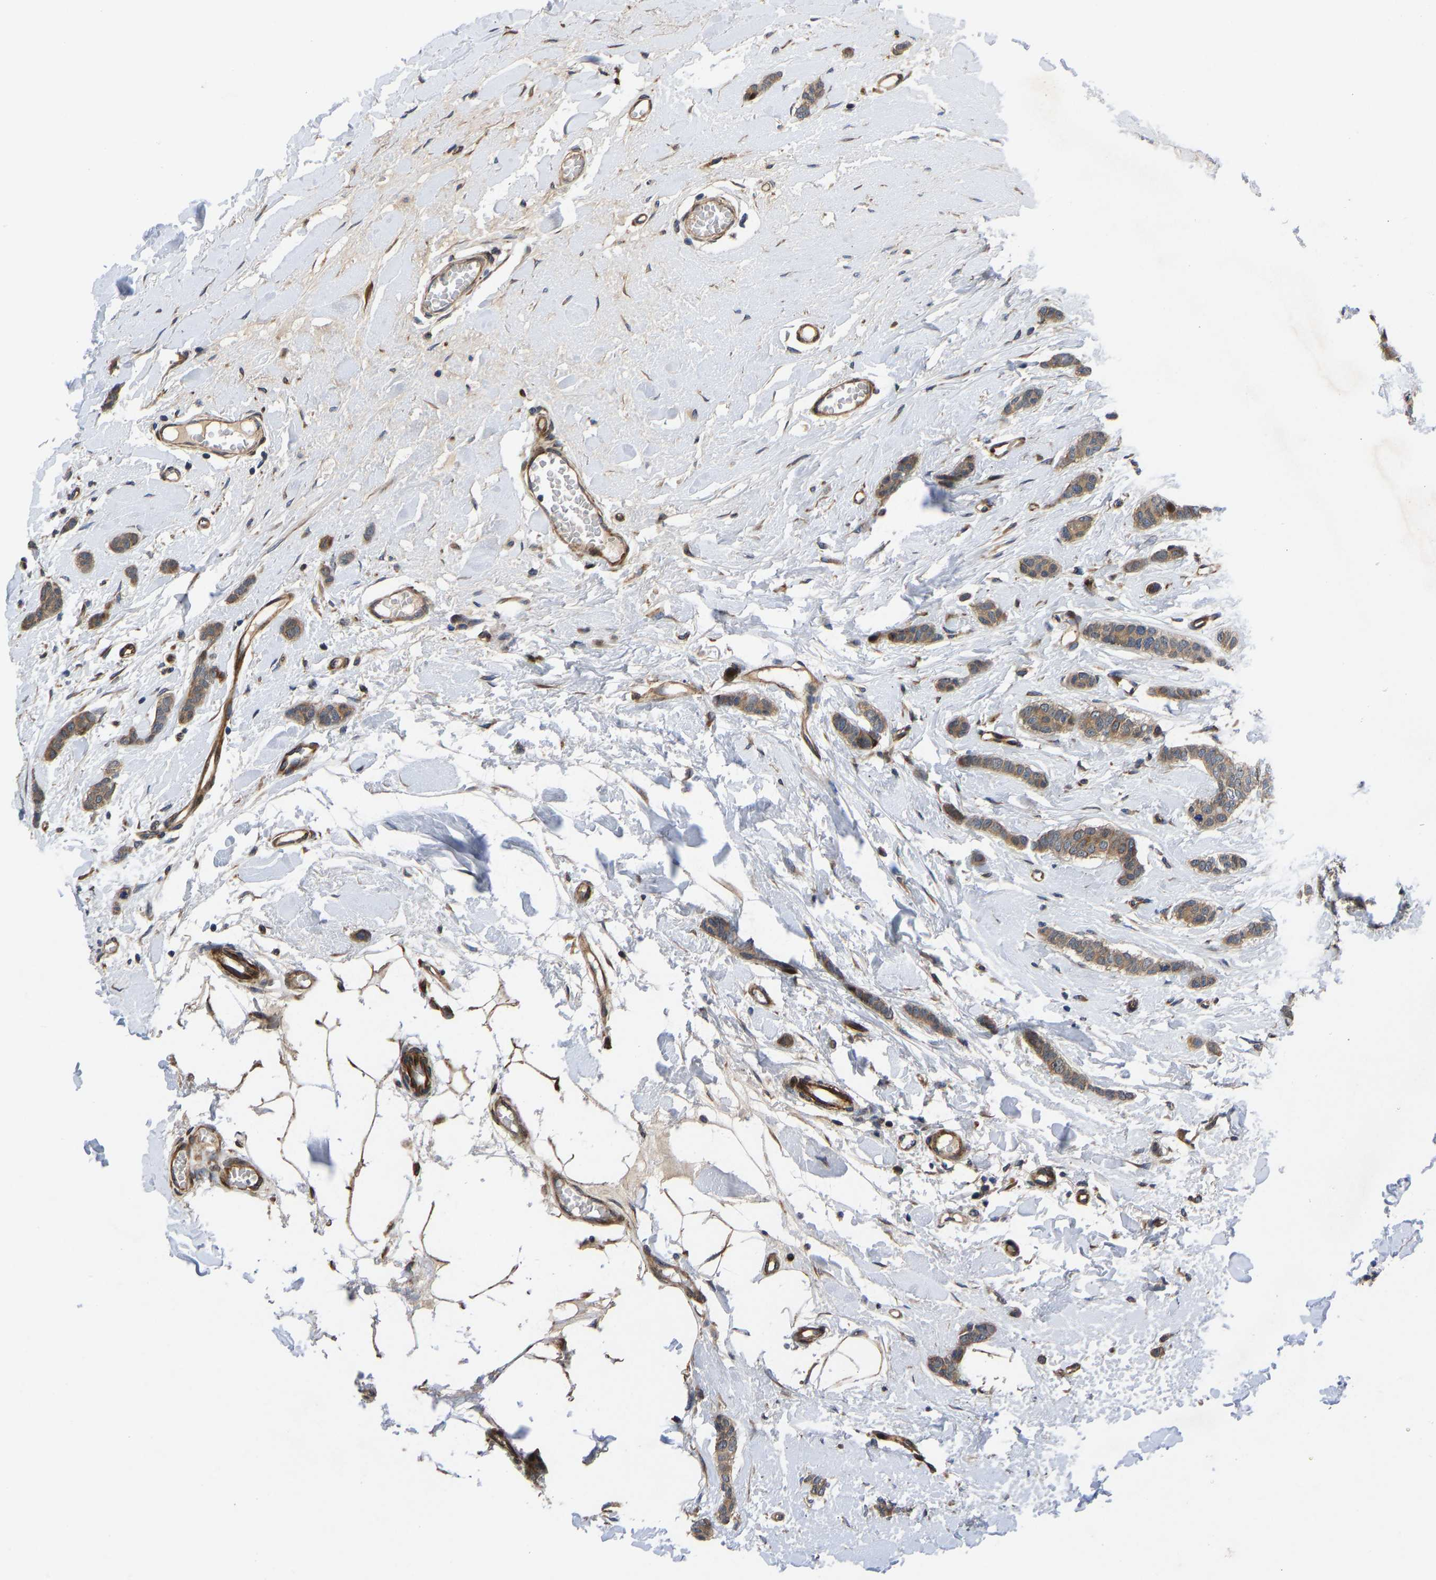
{"staining": {"intensity": "moderate", "quantity": ">75%", "location": "cytoplasmic/membranous"}, "tissue": "breast cancer", "cell_type": "Tumor cells", "image_type": "cancer", "snomed": [{"axis": "morphology", "description": "Lobular carcinoma"}, {"axis": "topography", "description": "Skin"}, {"axis": "topography", "description": "Breast"}], "caption": "Breast cancer stained with immunohistochemistry (IHC) shows moderate cytoplasmic/membranous expression in about >75% of tumor cells.", "gene": "TMEM38B", "patient": {"sex": "female", "age": 46}}